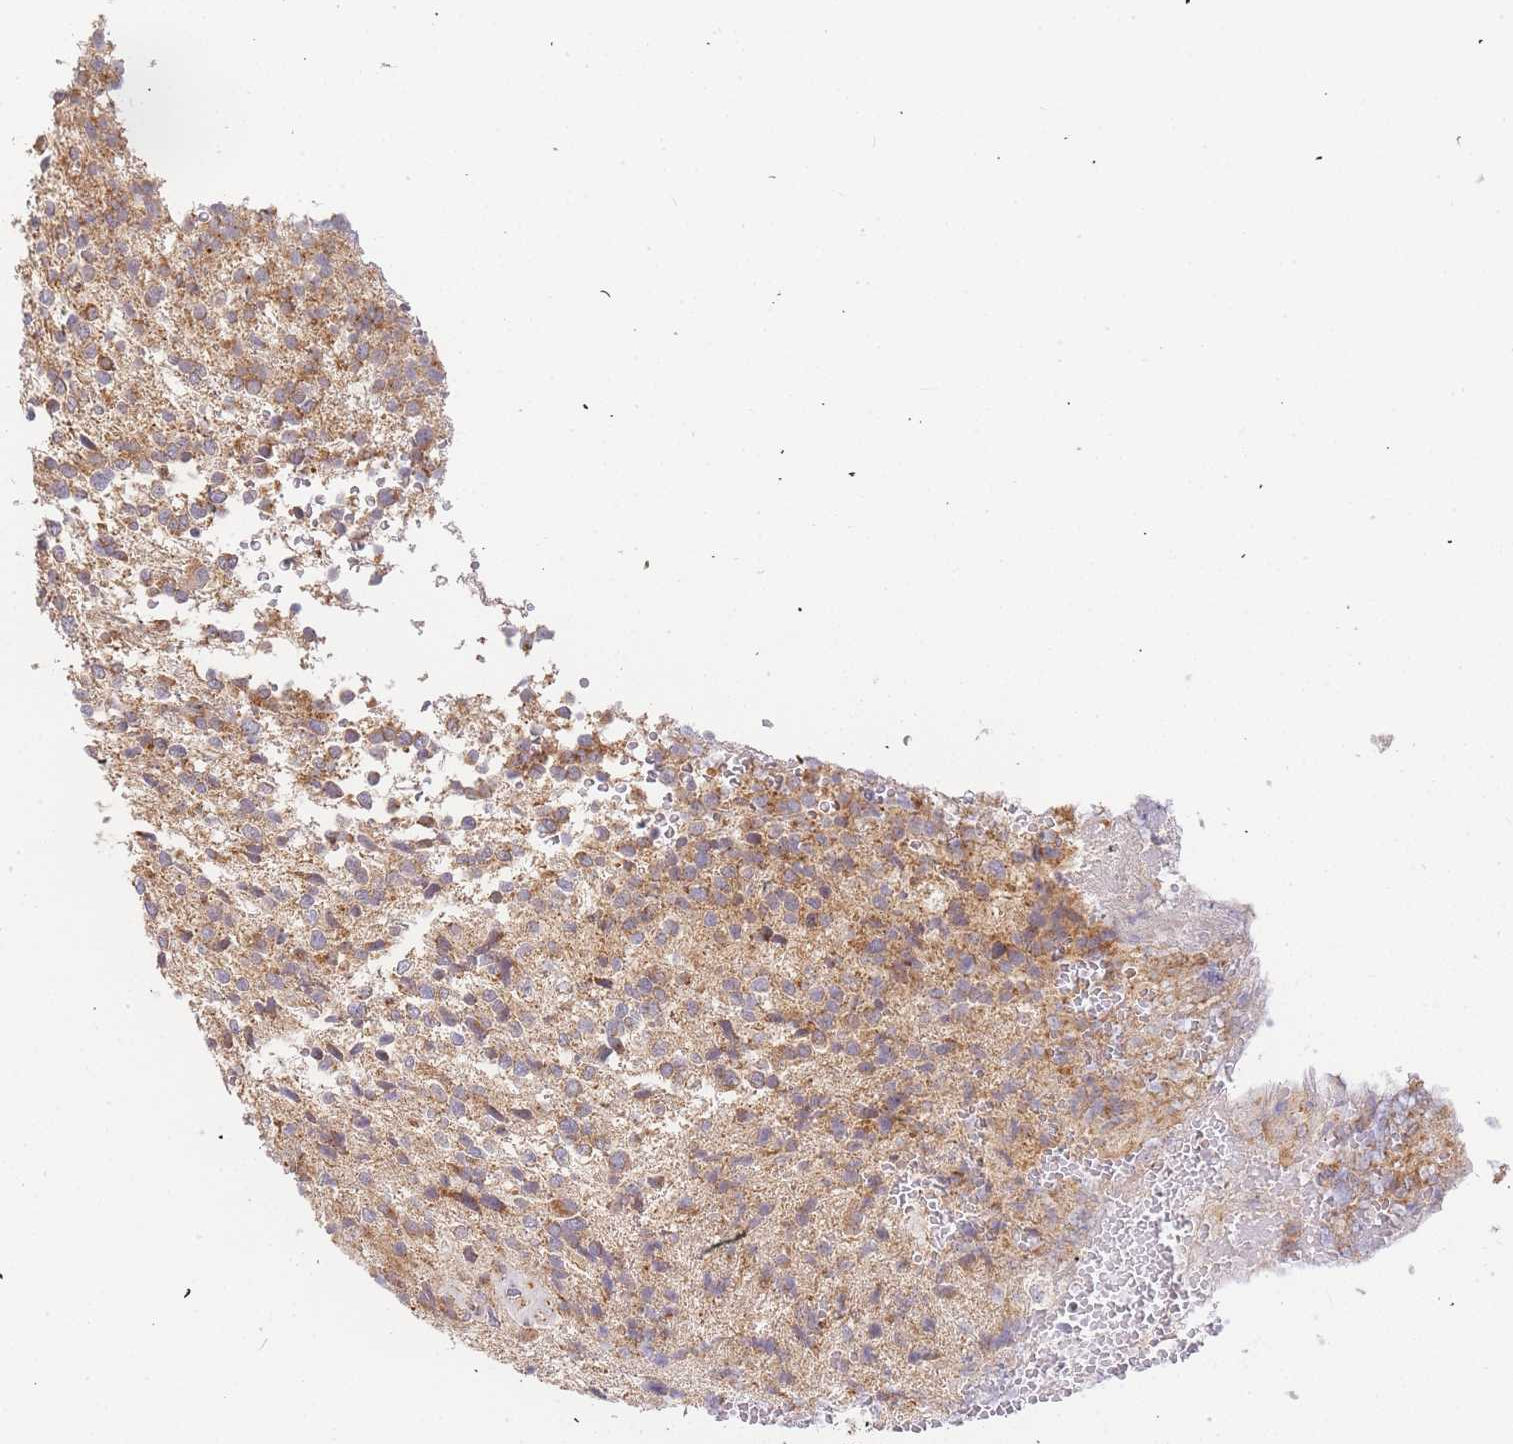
{"staining": {"intensity": "moderate", "quantity": ">75%", "location": "cytoplasmic/membranous"}, "tissue": "glioma", "cell_type": "Tumor cells", "image_type": "cancer", "snomed": [{"axis": "morphology", "description": "Glioma, malignant, High grade"}, {"axis": "topography", "description": "Brain"}], "caption": "Immunohistochemistry staining of malignant glioma (high-grade), which demonstrates medium levels of moderate cytoplasmic/membranous positivity in about >75% of tumor cells indicating moderate cytoplasmic/membranous protein staining. The staining was performed using DAB (3,3'-diaminobenzidine) (brown) for protein detection and nuclei were counterstained in hematoxylin (blue).", "gene": "ADCY9", "patient": {"sex": "male", "age": 56}}